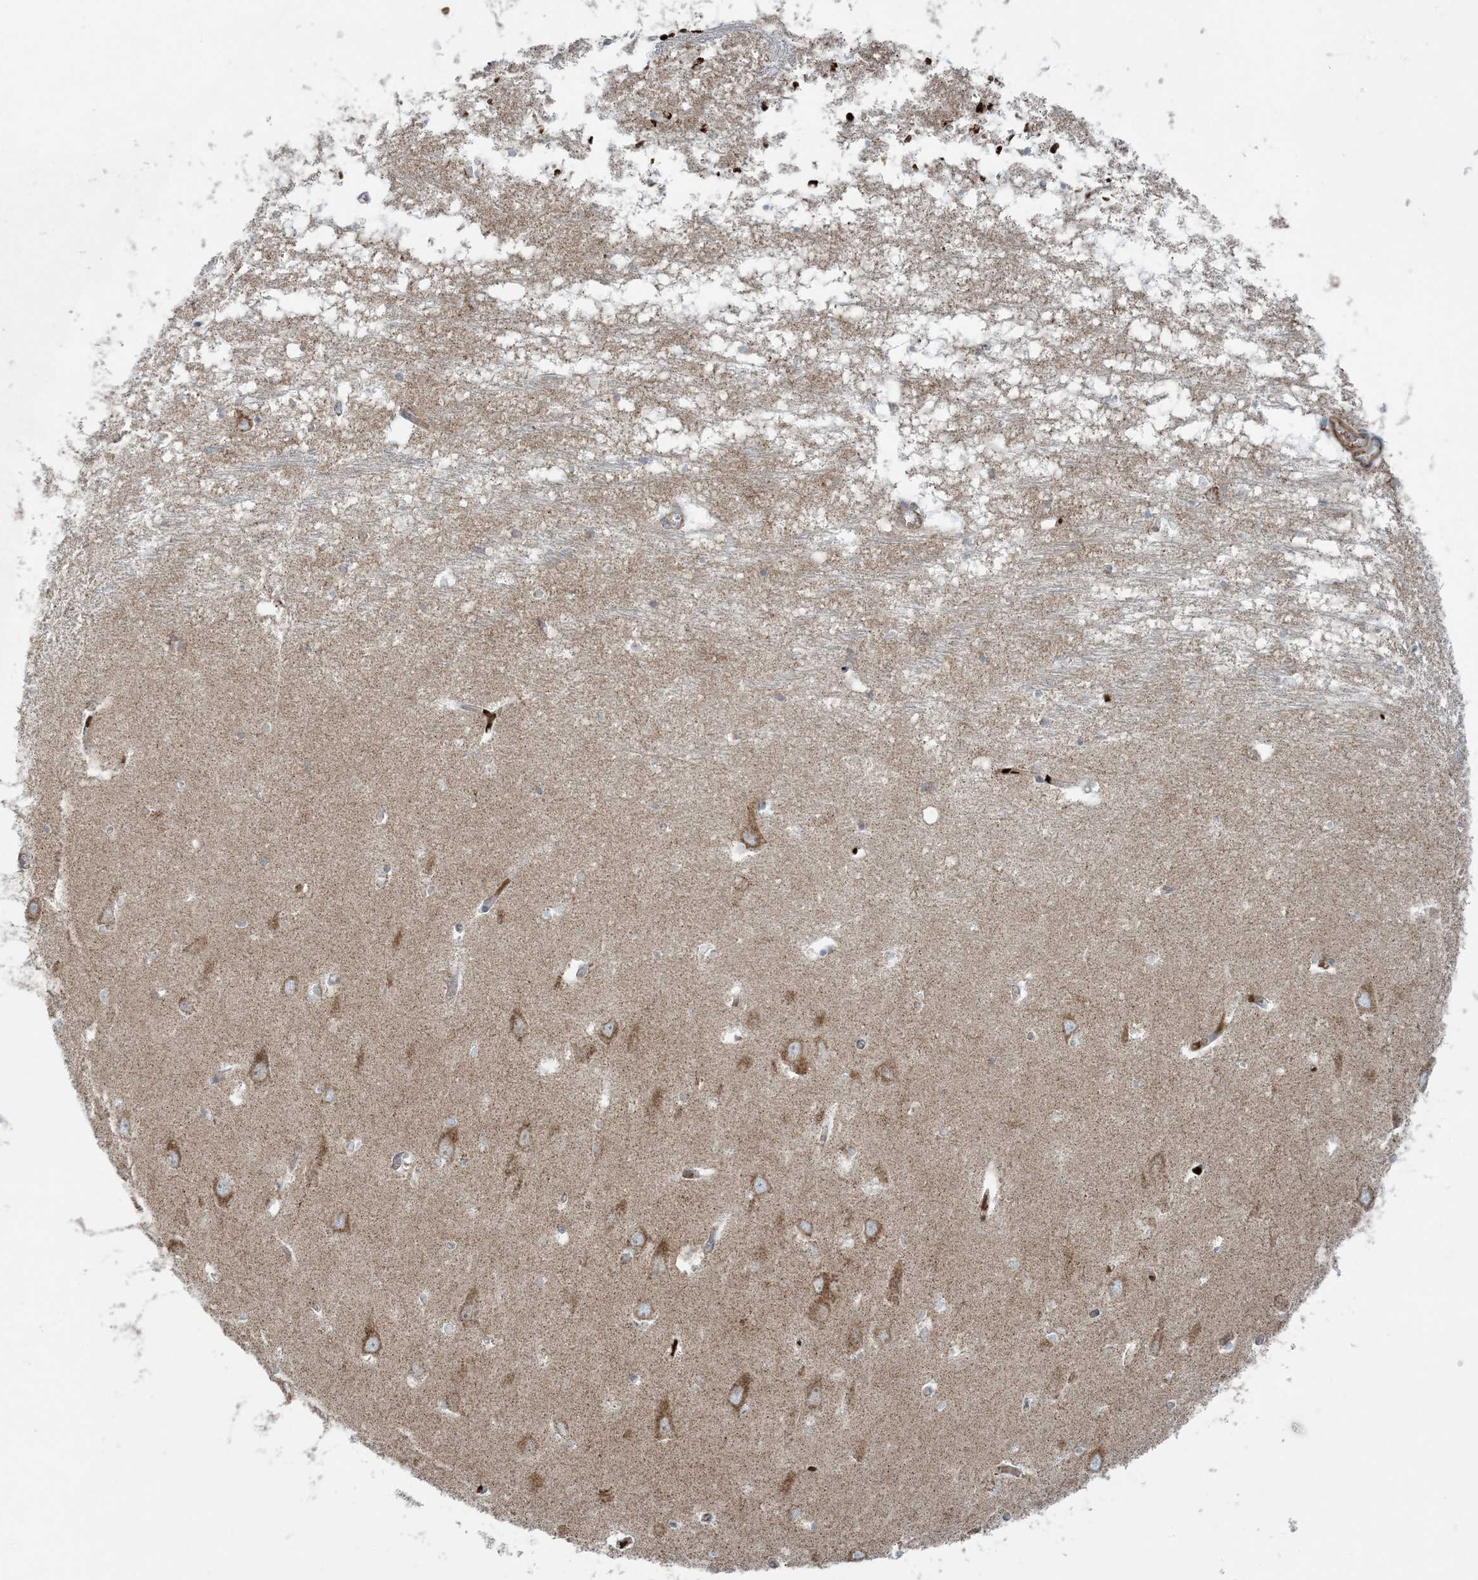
{"staining": {"intensity": "weak", "quantity": "<25%", "location": "cytoplasmic/membranous"}, "tissue": "hippocampus", "cell_type": "Glial cells", "image_type": "normal", "snomed": [{"axis": "morphology", "description": "Normal tissue, NOS"}, {"axis": "topography", "description": "Hippocampus"}], "caption": "IHC micrograph of normal hippocampus stained for a protein (brown), which demonstrates no positivity in glial cells.", "gene": "PIK3R4", "patient": {"sex": "male", "age": 70}}